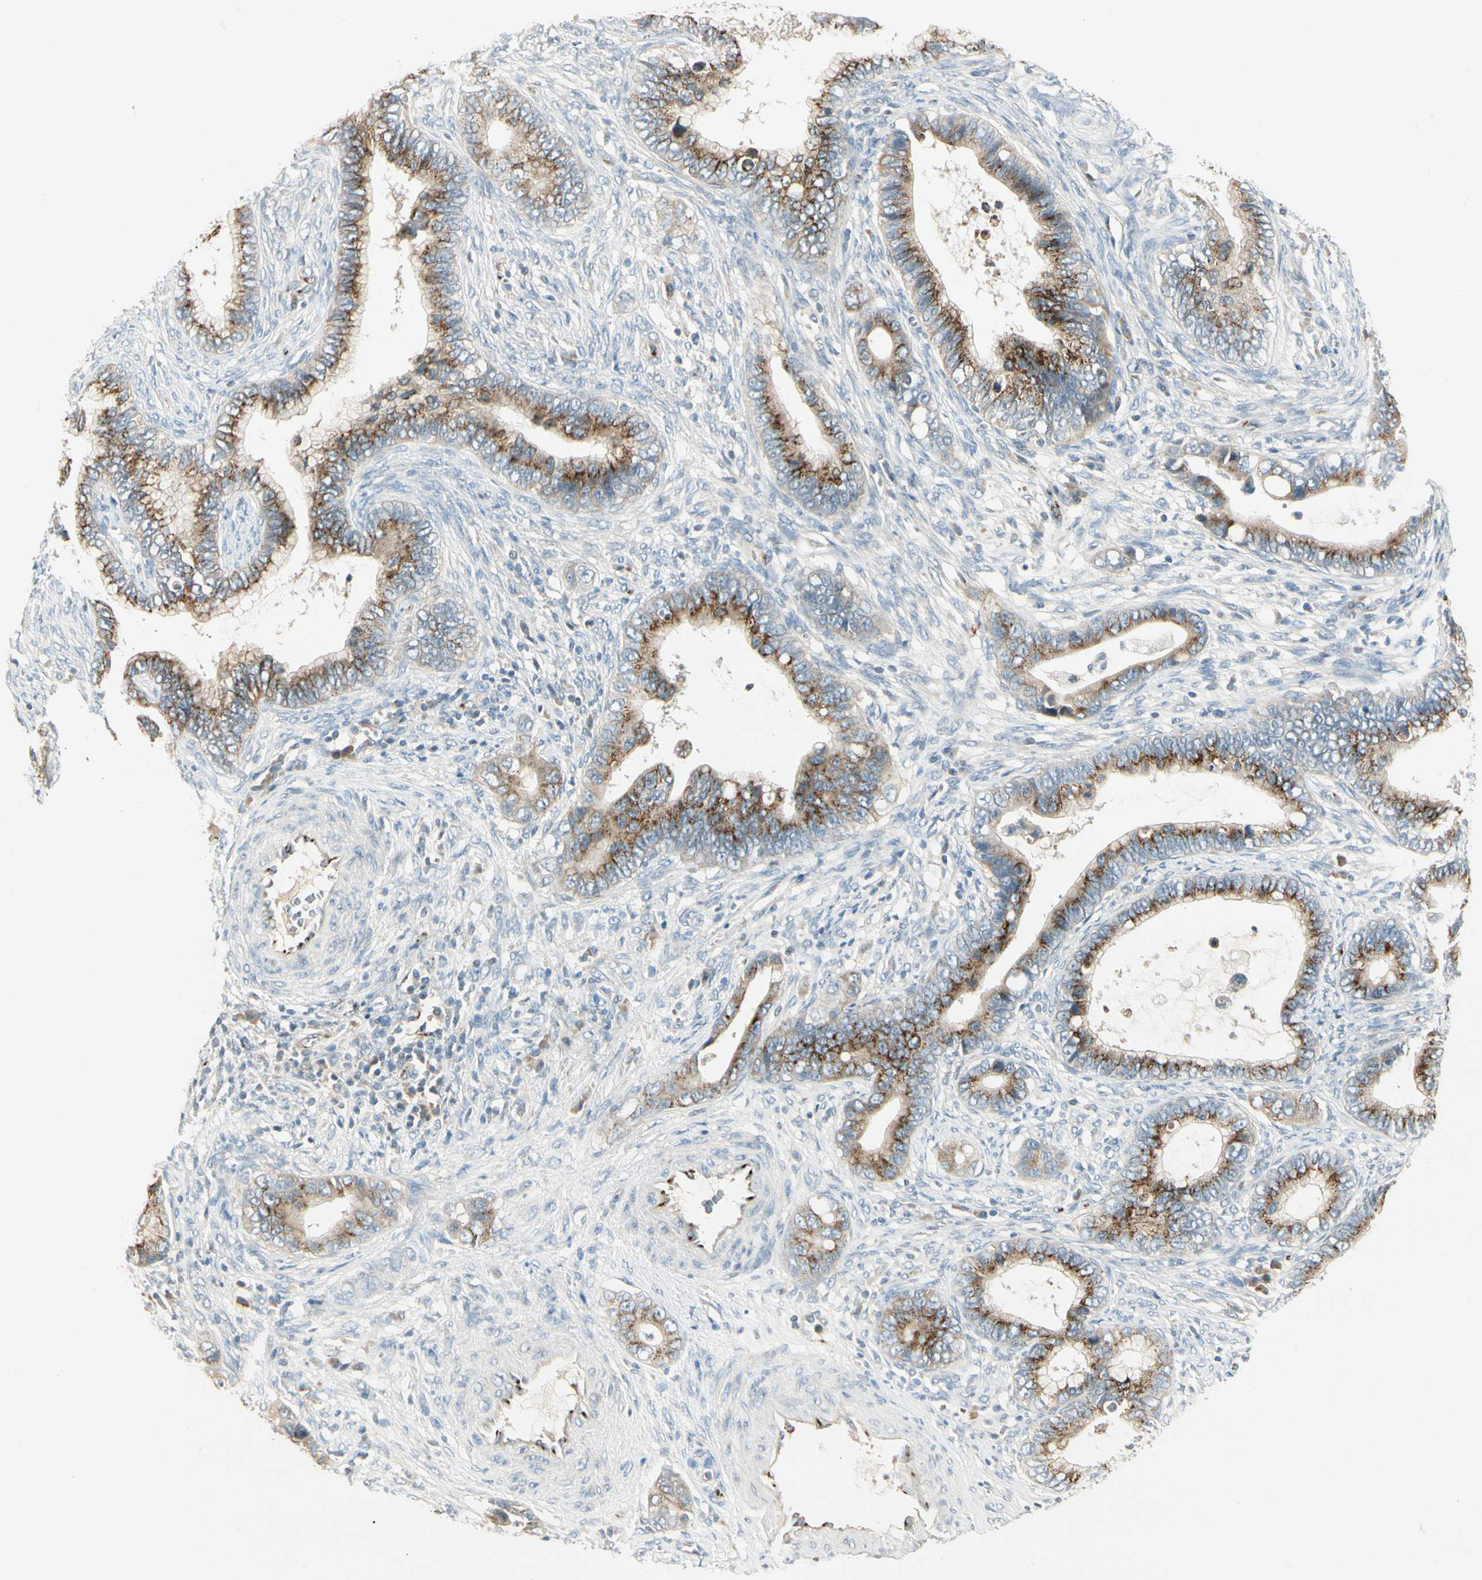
{"staining": {"intensity": "moderate", "quantity": ">75%", "location": "cytoplasmic/membranous"}, "tissue": "cervical cancer", "cell_type": "Tumor cells", "image_type": "cancer", "snomed": [{"axis": "morphology", "description": "Adenocarcinoma, NOS"}, {"axis": "topography", "description": "Cervix"}], "caption": "Immunohistochemical staining of cervical adenocarcinoma shows medium levels of moderate cytoplasmic/membranous positivity in about >75% of tumor cells. The protein is stained brown, and the nuclei are stained in blue (DAB (3,3'-diaminobenzidine) IHC with brightfield microscopy, high magnification).", "gene": "MANSC1", "patient": {"sex": "female", "age": 44}}